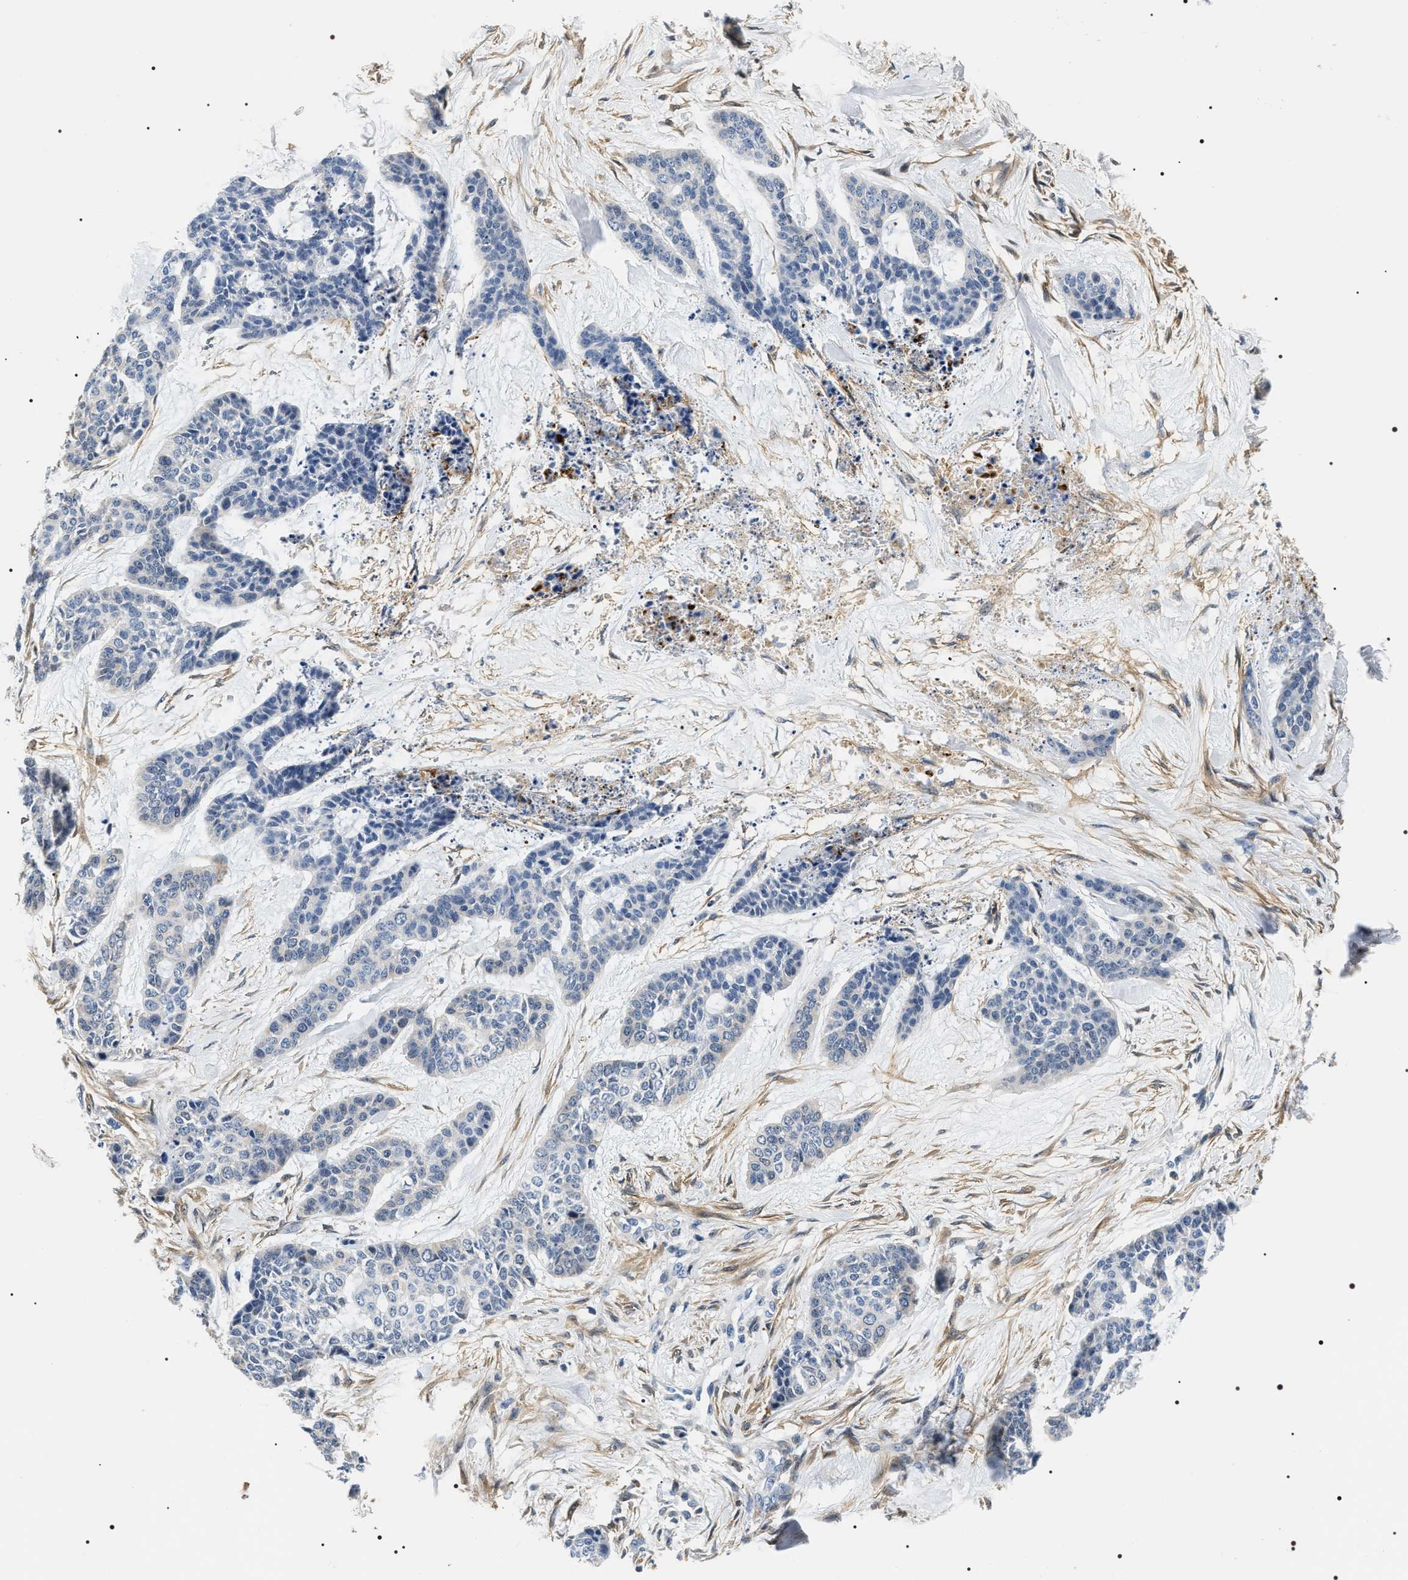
{"staining": {"intensity": "negative", "quantity": "none", "location": "none"}, "tissue": "skin cancer", "cell_type": "Tumor cells", "image_type": "cancer", "snomed": [{"axis": "morphology", "description": "Basal cell carcinoma"}, {"axis": "topography", "description": "Skin"}], "caption": "There is no significant positivity in tumor cells of skin cancer (basal cell carcinoma).", "gene": "BAG2", "patient": {"sex": "female", "age": 64}}